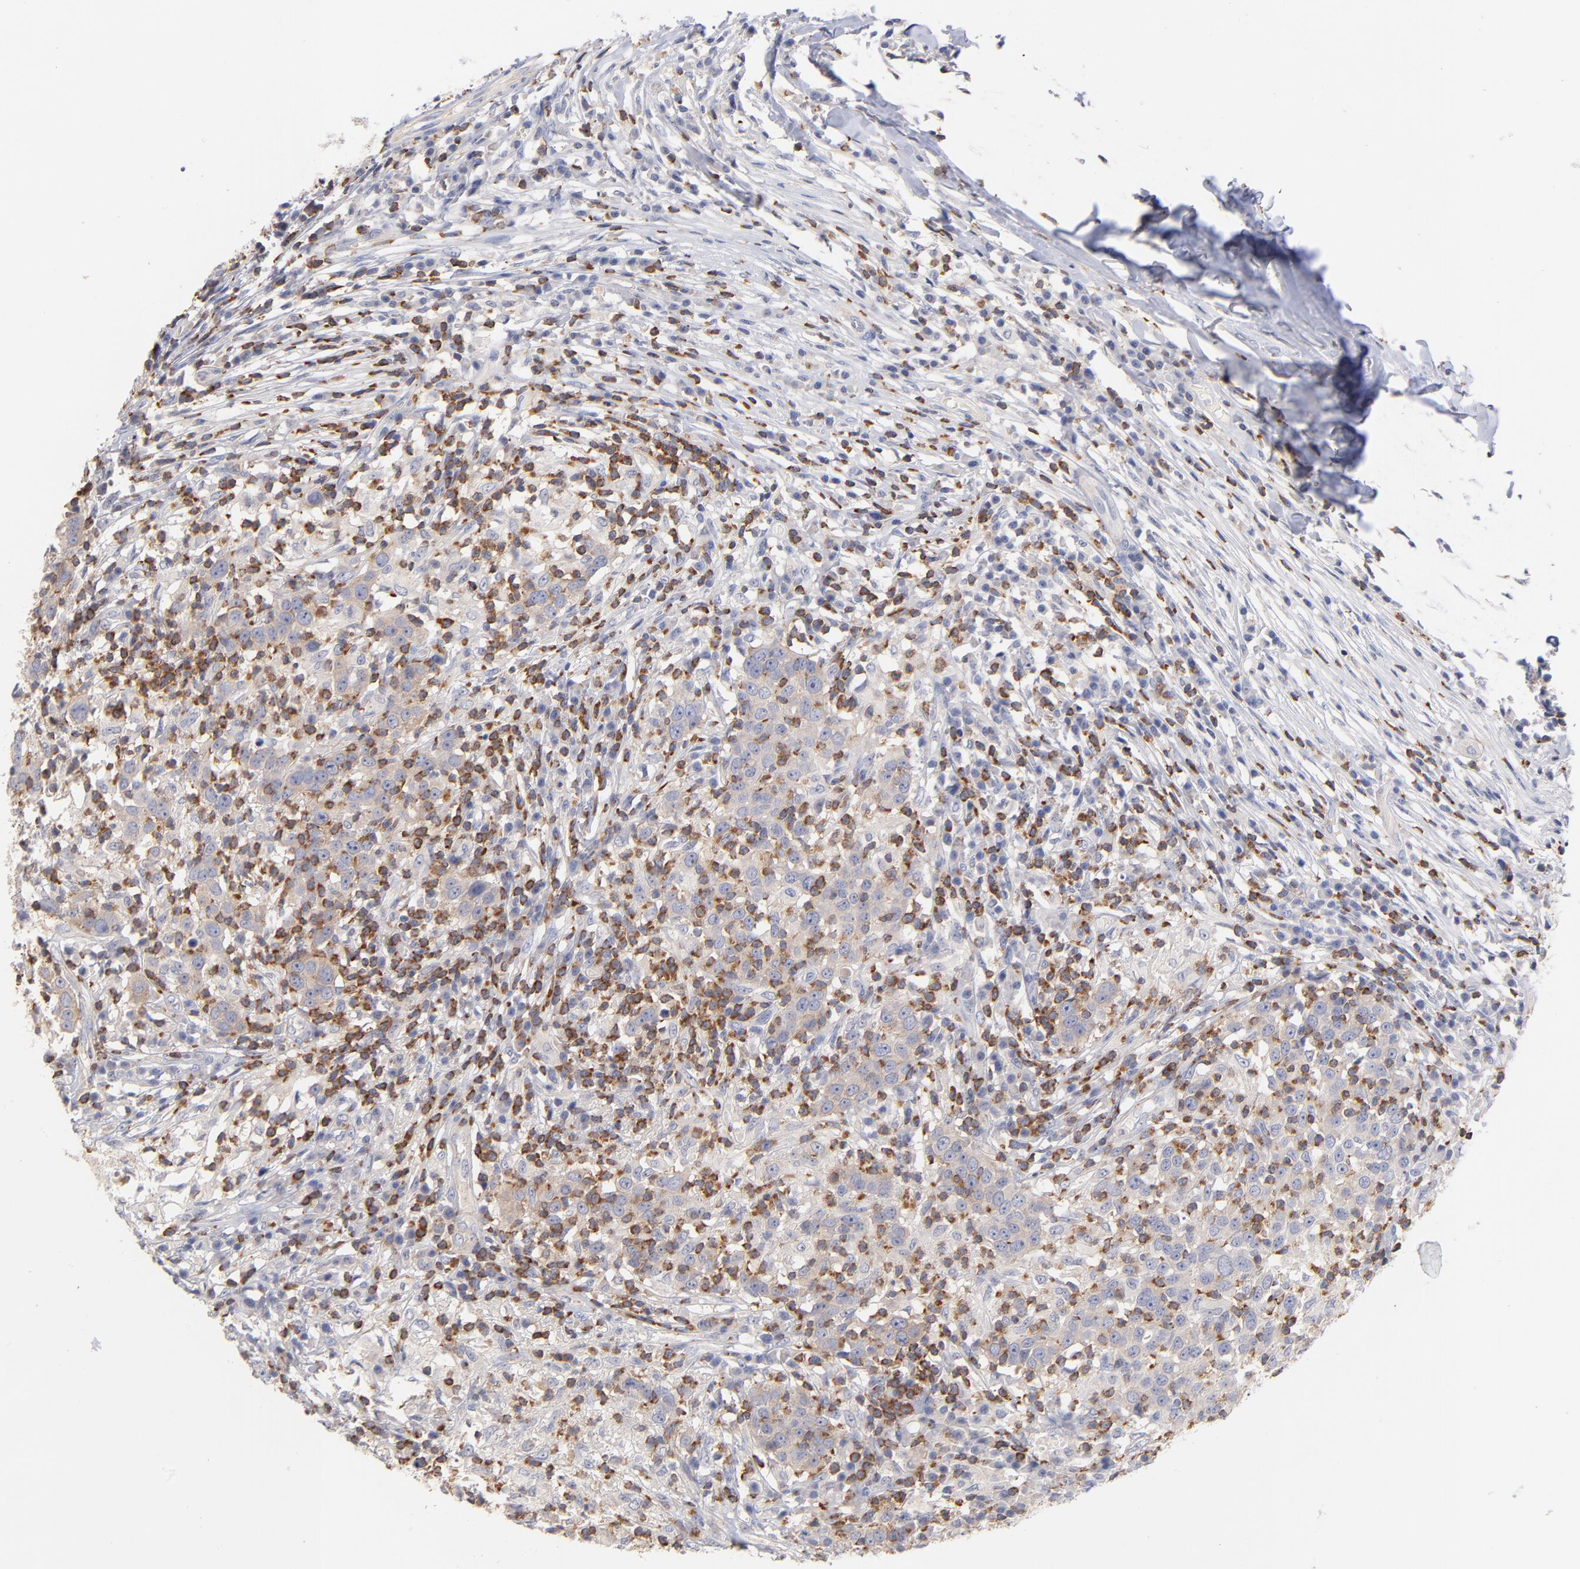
{"staining": {"intensity": "weak", "quantity": "<25%", "location": "cytoplasmic/membranous"}, "tissue": "head and neck cancer", "cell_type": "Tumor cells", "image_type": "cancer", "snomed": [{"axis": "morphology", "description": "Adenocarcinoma, NOS"}, {"axis": "topography", "description": "Salivary gland"}, {"axis": "topography", "description": "Head-Neck"}], "caption": "IHC histopathology image of human head and neck adenocarcinoma stained for a protein (brown), which reveals no expression in tumor cells. (IHC, brightfield microscopy, high magnification).", "gene": "KREMEN2", "patient": {"sex": "female", "age": 65}}